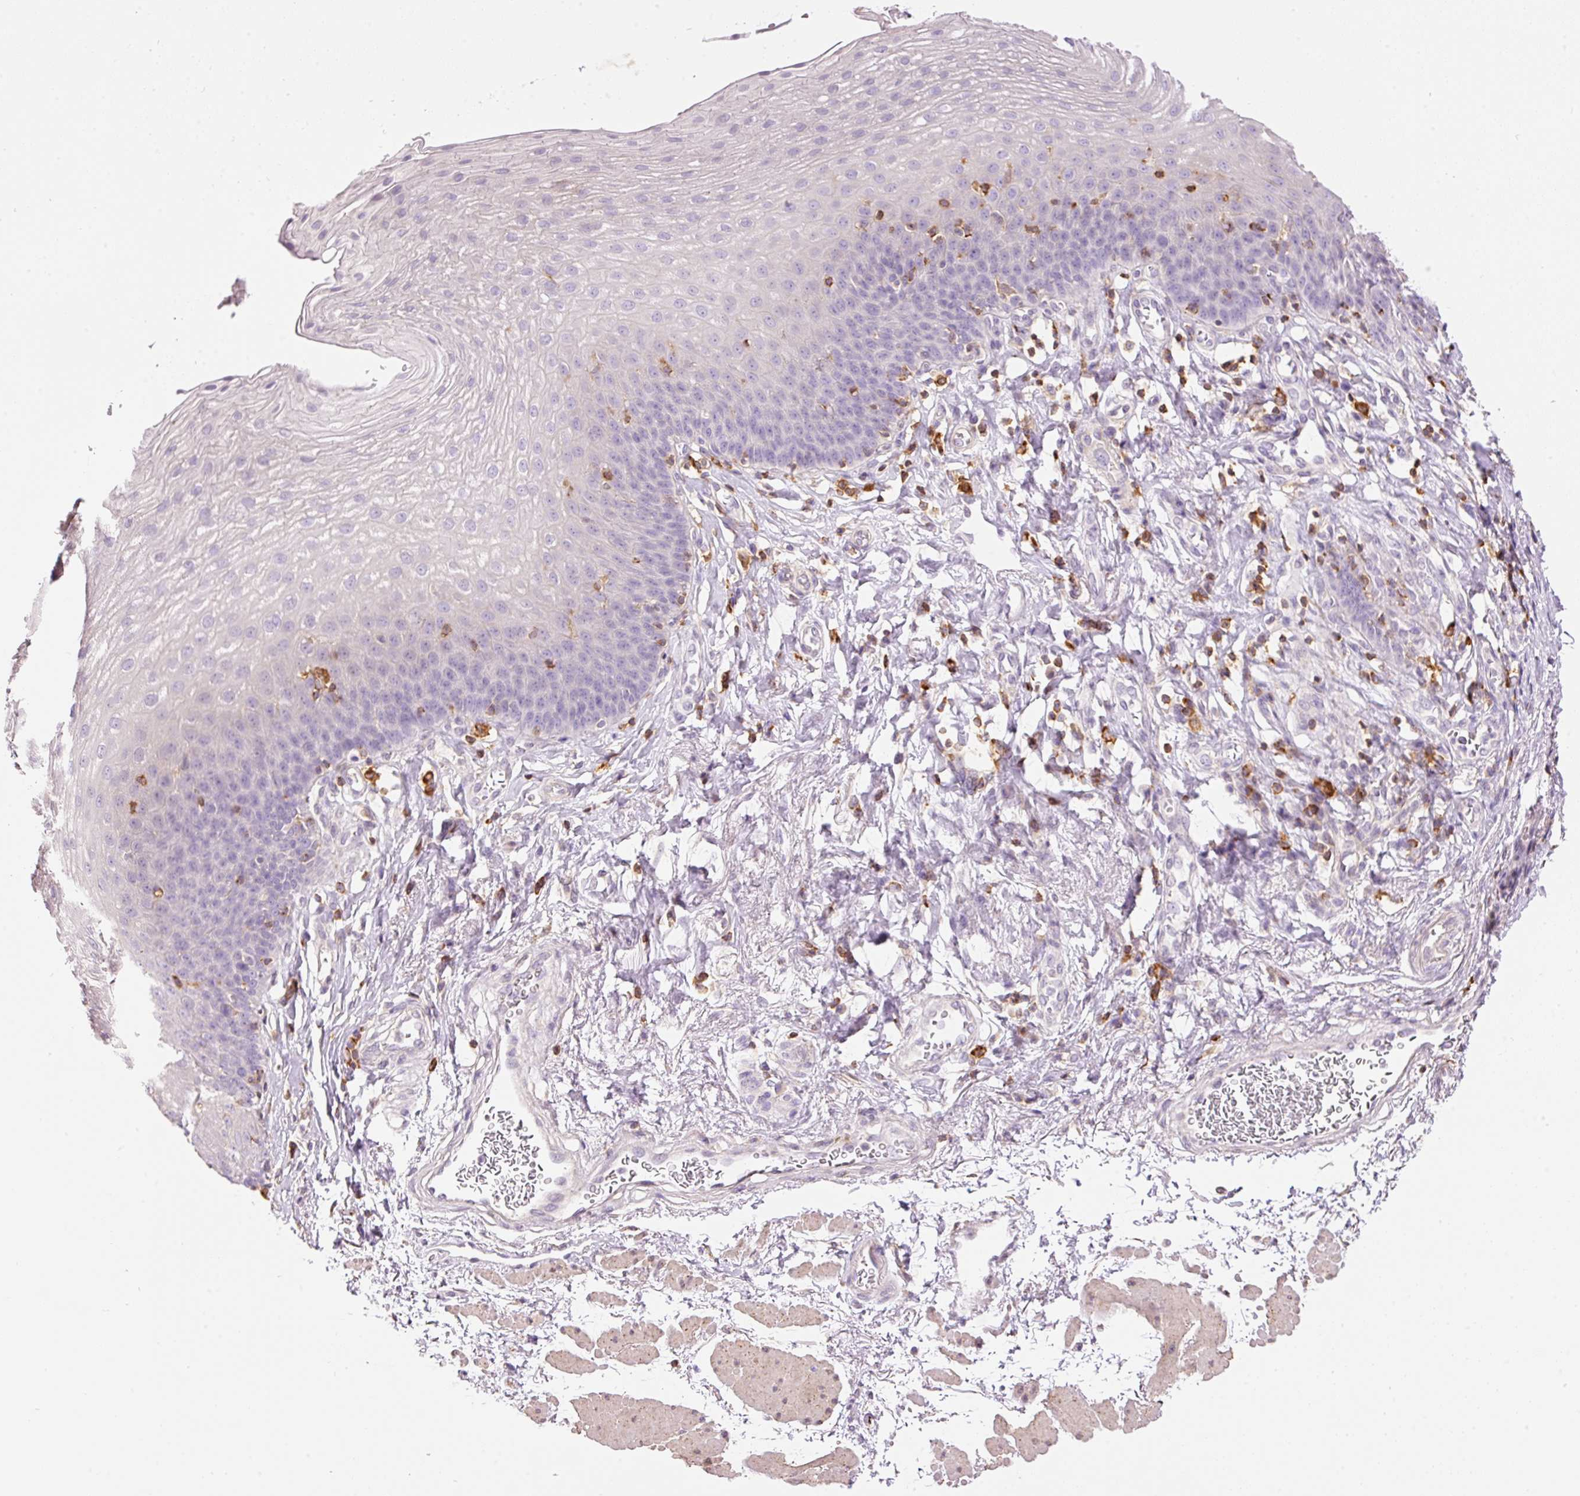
{"staining": {"intensity": "weak", "quantity": "<25%", "location": "cytoplasmic/membranous"}, "tissue": "esophagus", "cell_type": "Squamous epithelial cells", "image_type": "normal", "snomed": [{"axis": "morphology", "description": "Normal tissue, NOS"}, {"axis": "topography", "description": "Esophagus"}], "caption": "The micrograph displays no significant positivity in squamous epithelial cells of esophagus. Nuclei are stained in blue.", "gene": "DOK6", "patient": {"sex": "female", "age": 81}}